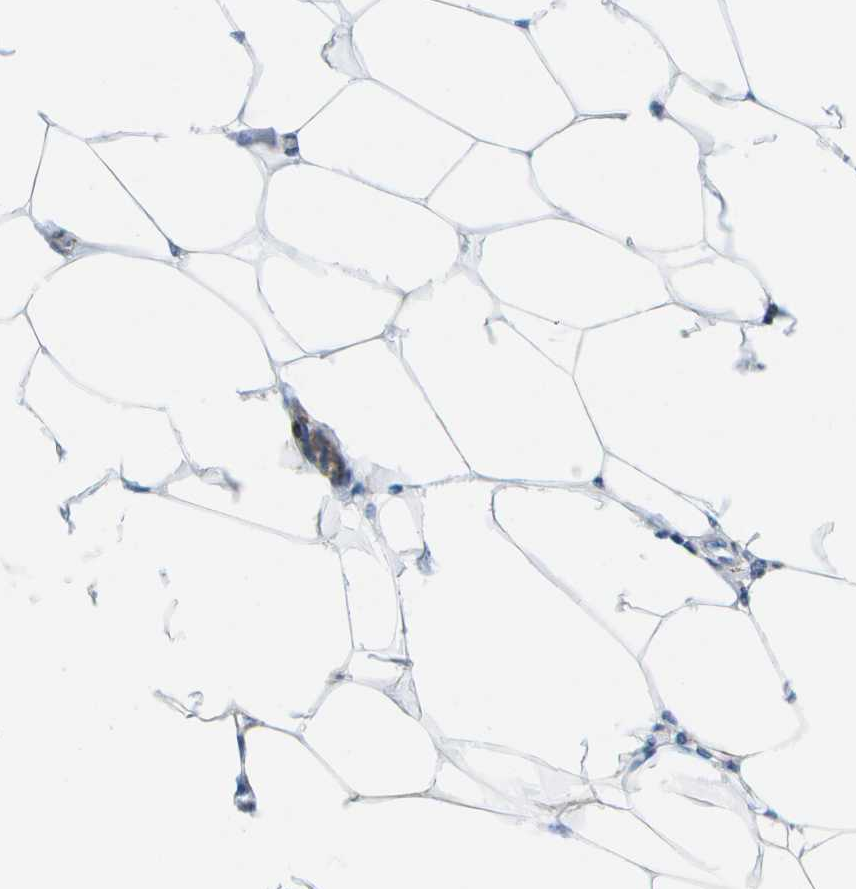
{"staining": {"intensity": "negative", "quantity": "none", "location": "none"}, "tissue": "breast cancer", "cell_type": "Tumor cells", "image_type": "cancer", "snomed": [{"axis": "morphology", "description": "Lobular carcinoma"}, {"axis": "topography", "description": "Breast"}], "caption": "Tumor cells show no significant protein positivity in breast cancer.", "gene": "ADGRG6", "patient": {"sex": "female", "age": 51}}